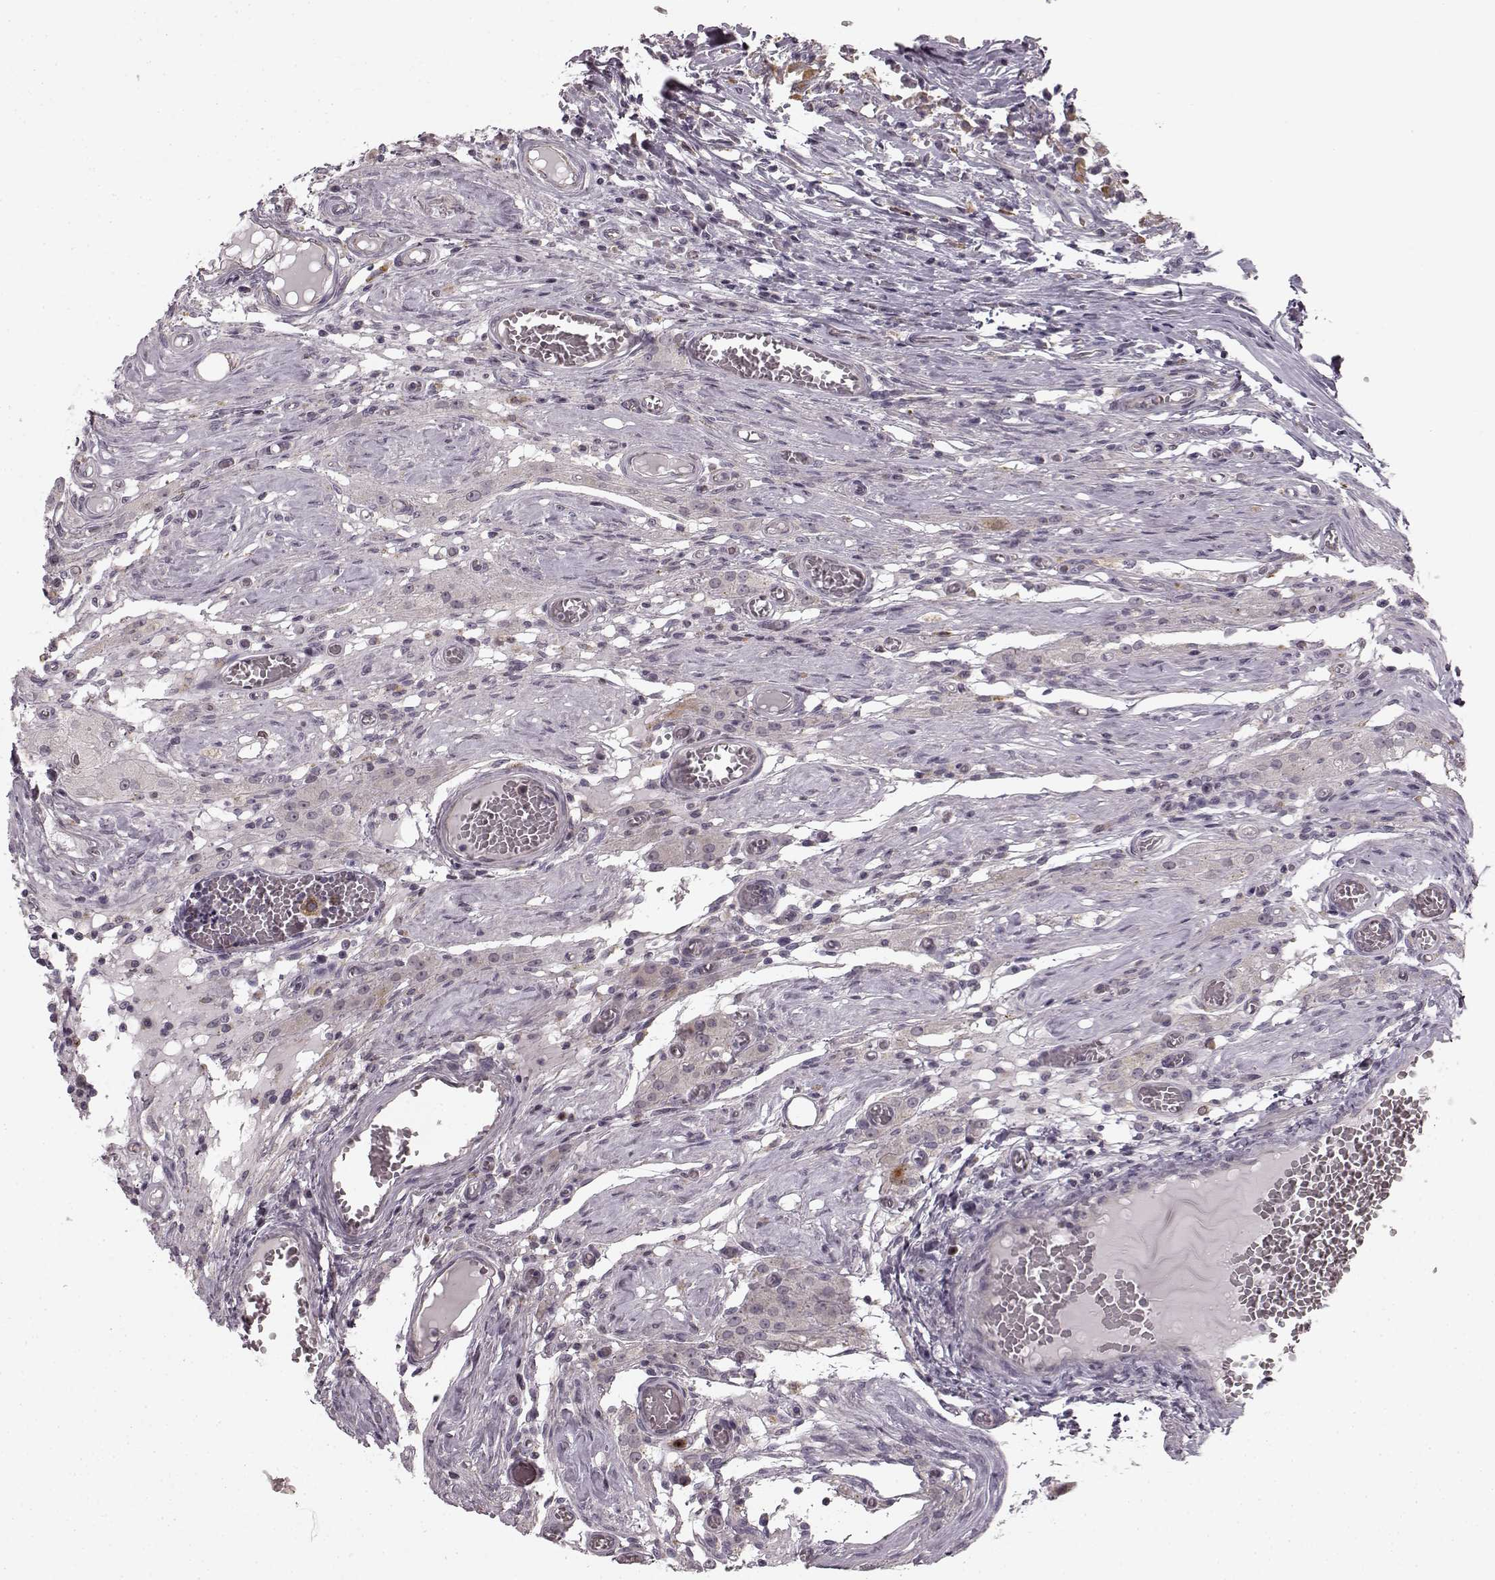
{"staining": {"intensity": "negative", "quantity": "none", "location": "none"}, "tissue": "testis cancer", "cell_type": "Tumor cells", "image_type": "cancer", "snomed": [{"axis": "morphology", "description": "Carcinoma, Embryonal, NOS"}, {"axis": "topography", "description": "Testis"}], "caption": "Testis cancer was stained to show a protein in brown. There is no significant expression in tumor cells.", "gene": "HMMR", "patient": {"sex": "male", "age": 36}}